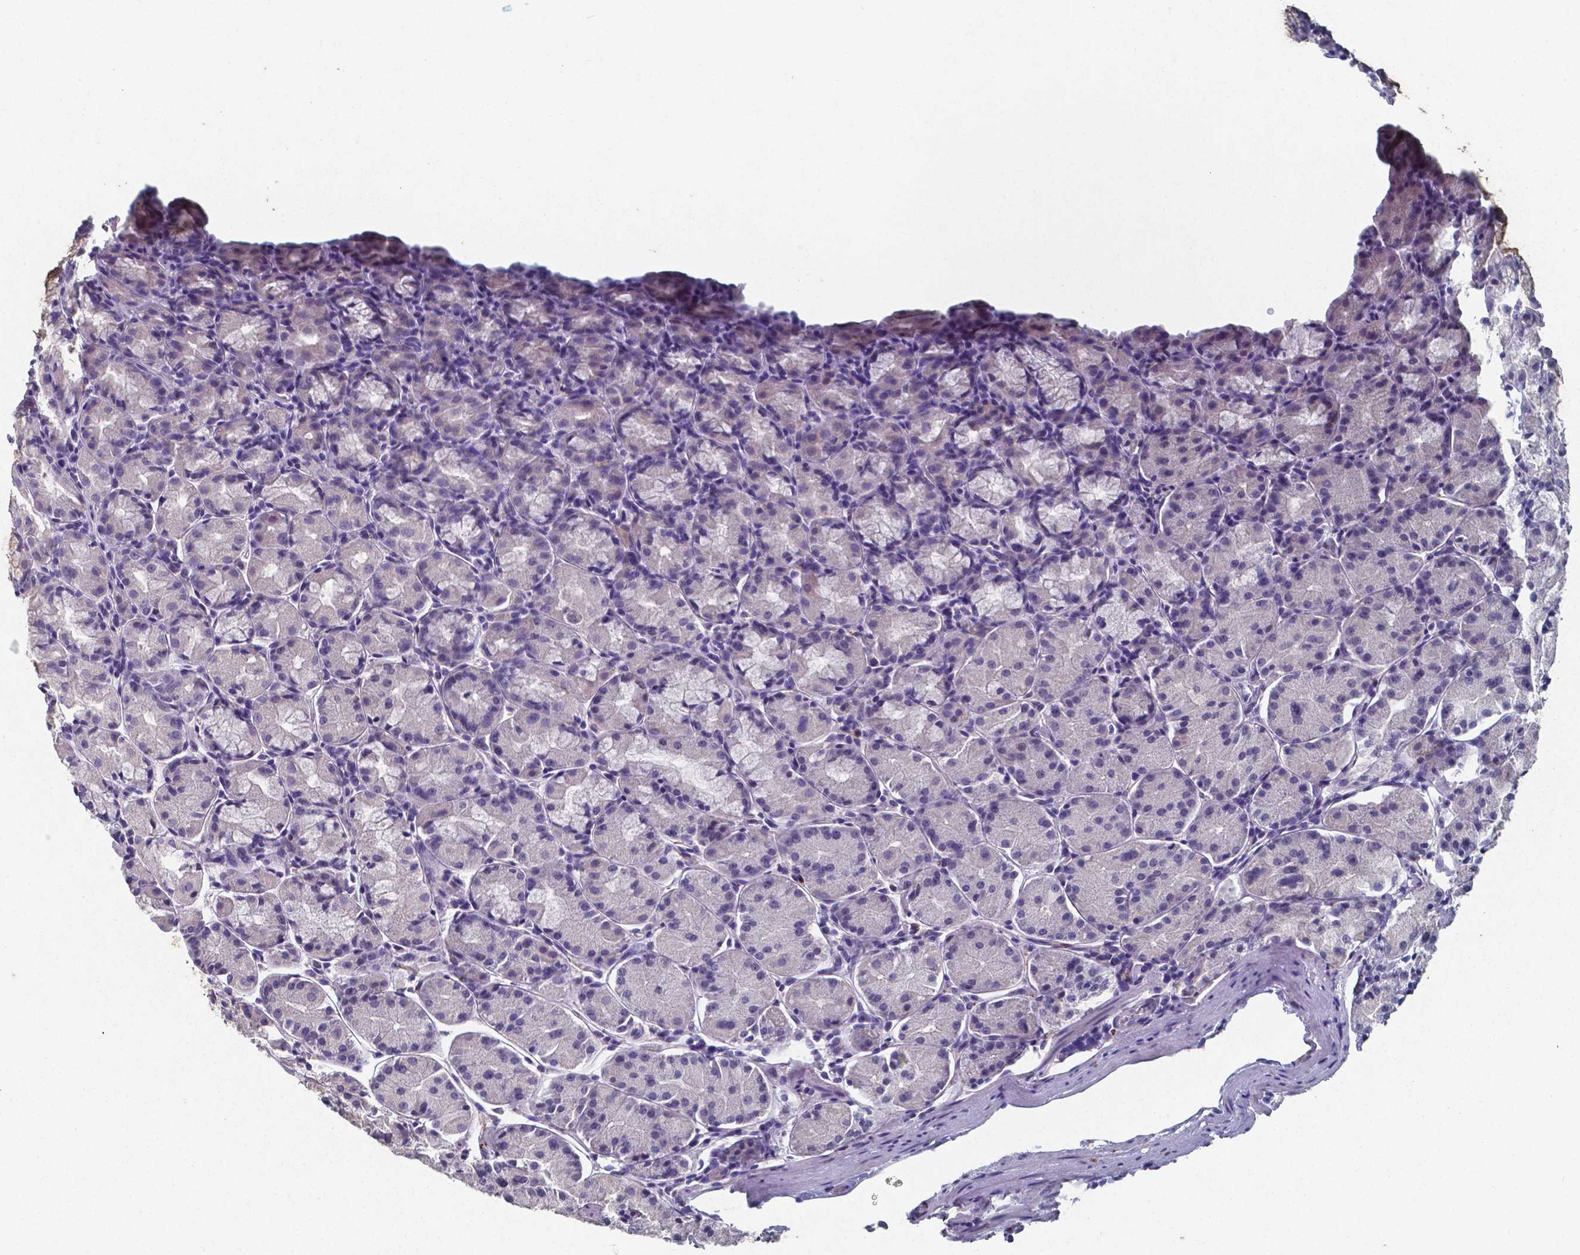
{"staining": {"intensity": "weak", "quantity": "<25%", "location": "cytoplasmic/membranous"}, "tissue": "stomach", "cell_type": "Glandular cells", "image_type": "normal", "snomed": [{"axis": "morphology", "description": "Normal tissue, NOS"}, {"axis": "topography", "description": "Stomach, upper"}], "caption": "High power microscopy image of an immunohistochemistry (IHC) photomicrograph of benign stomach, revealing no significant positivity in glandular cells.", "gene": "PLA2R1", "patient": {"sex": "male", "age": 47}}